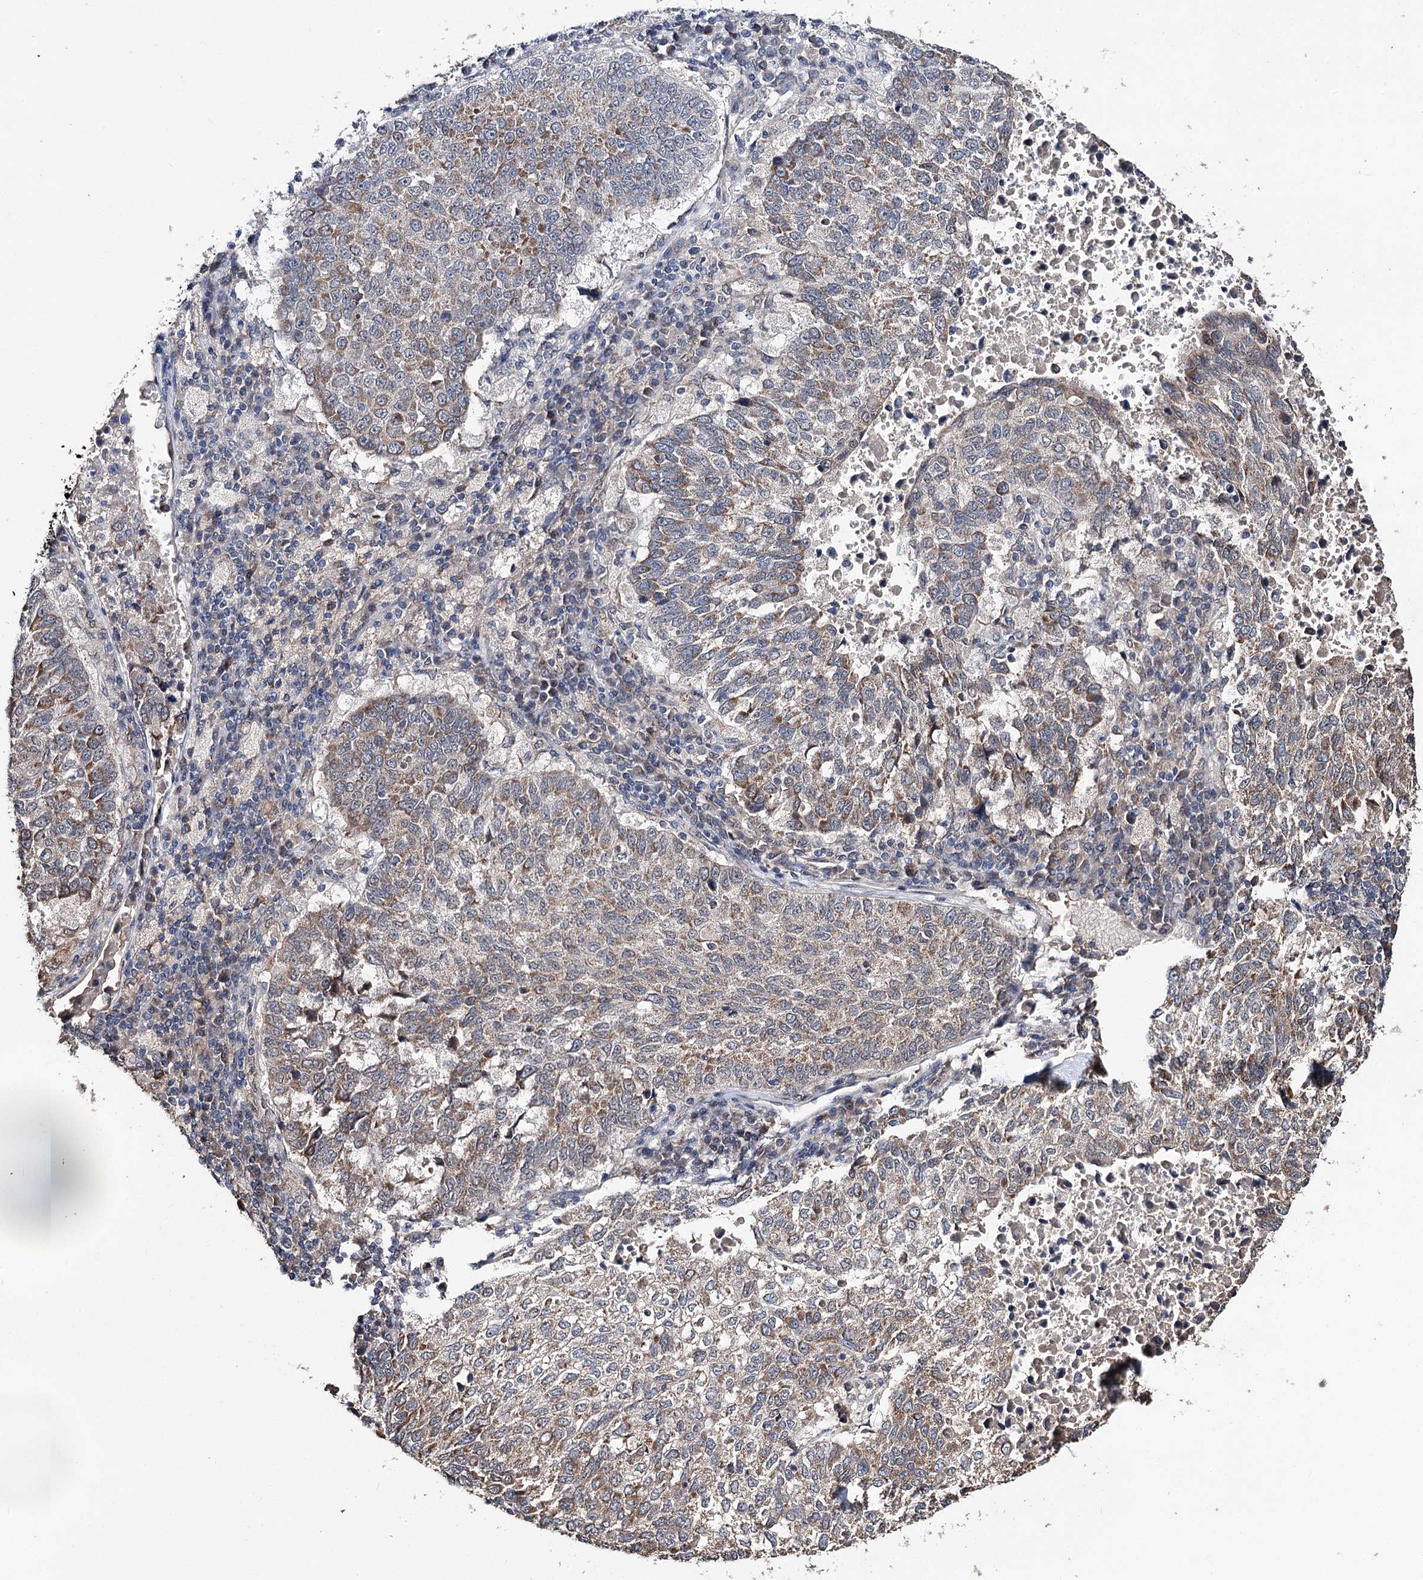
{"staining": {"intensity": "moderate", "quantity": "25%-75%", "location": "cytoplasmic/membranous"}, "tissue": "lung cancer", "cell_type": "Tumor cells", "image_type": "cancer", "snomed": [{"axis": "morphology", "description": "Squamous cell carcinoma, NOS"}, {"axis": "topography", "description": "Lung"}], "caption": "A medium amount of moderate cytoplasmic/membranous staining is present in about 25%-75% of tumor cells in lung squamous cell carcinoma tissue. The staining was performed using DAB (3,3'-diaminobenzidine), with brown indicating positive protein expression. Nuclei are stained blue with hematoxylin.", "gene": "CLPB", "patient": {"sex": "male", "age": 73}}